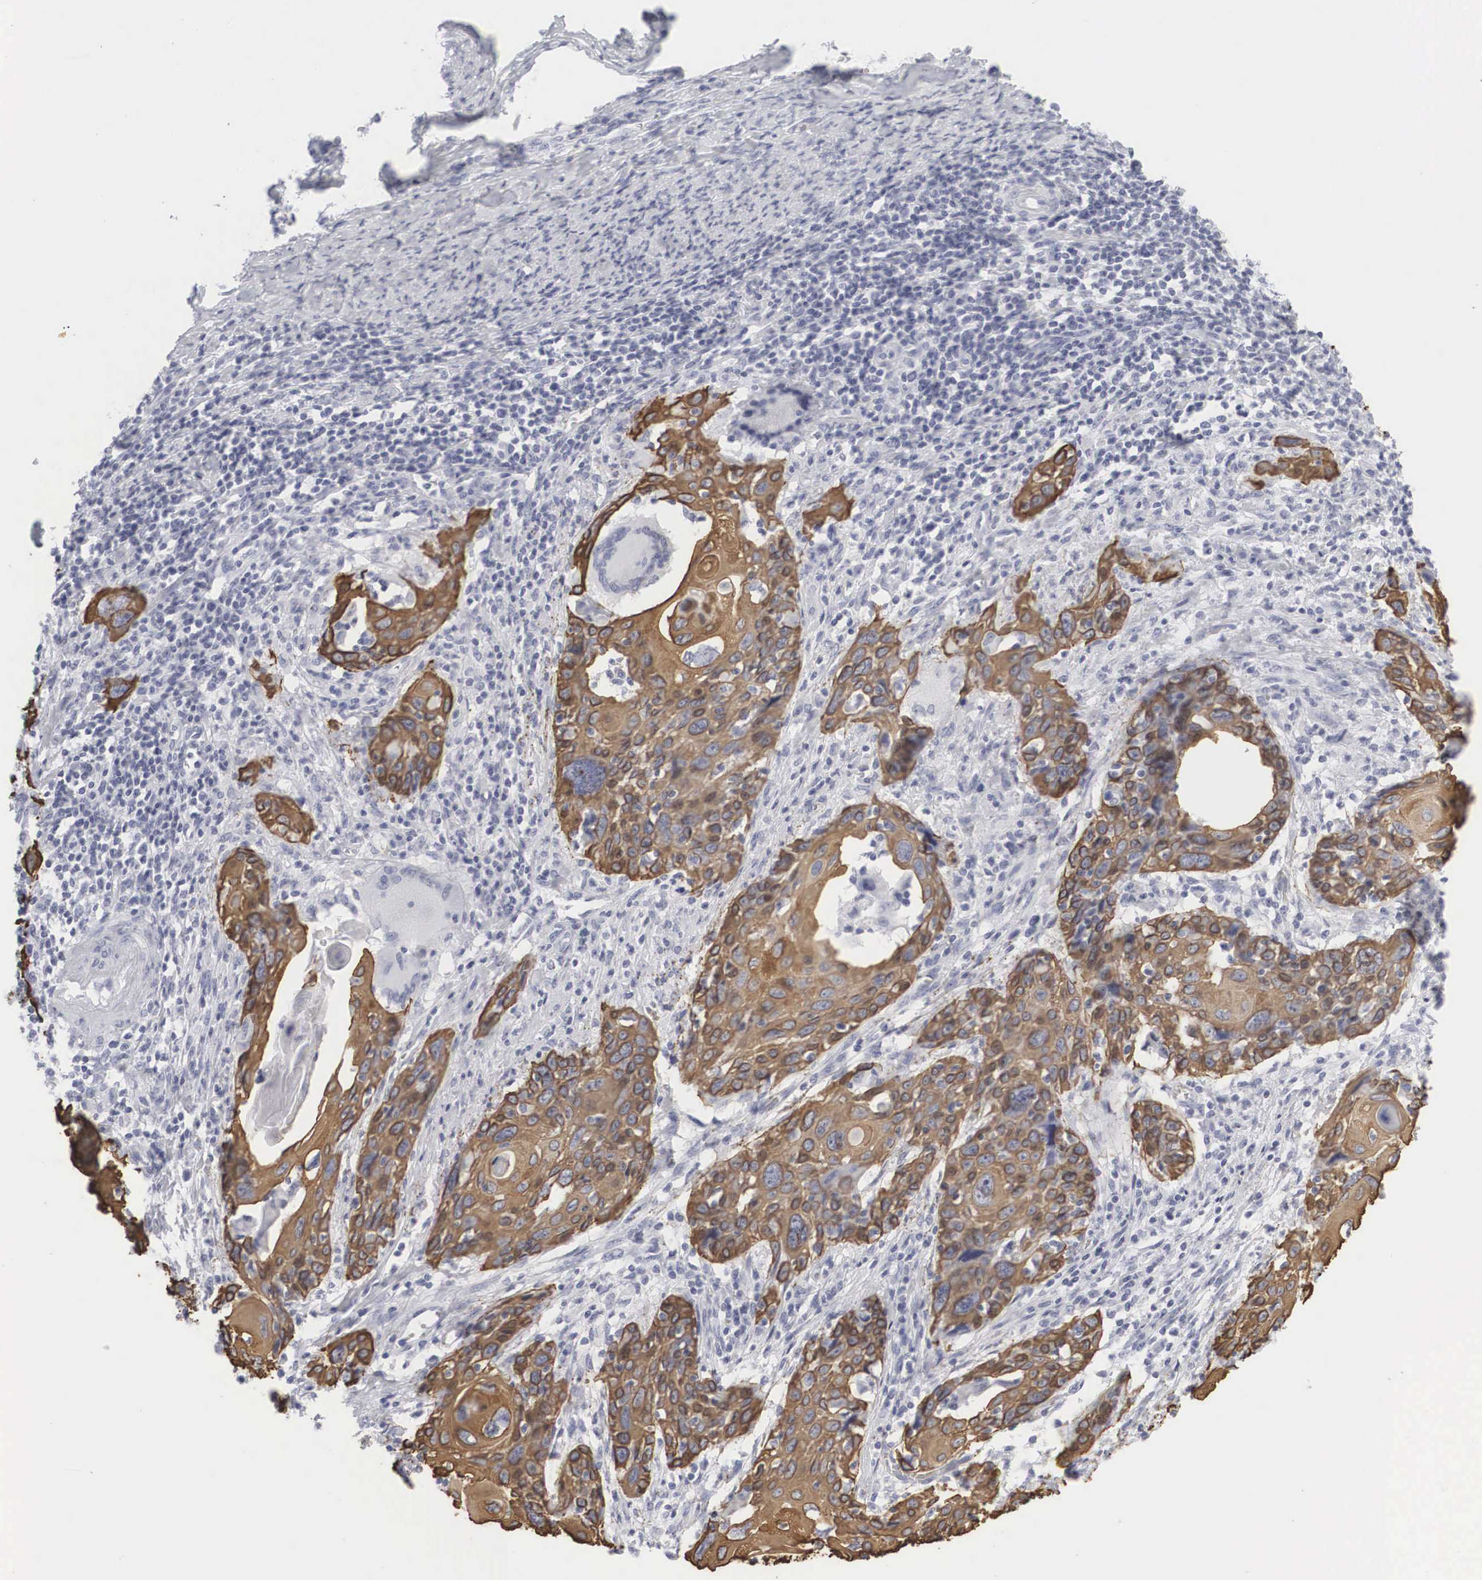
{"staining": {"intensity": "moderate", "quantity": ">75%", "location": "cytoplasmic/membranous"}, "tissue": "cervical cancer", "cell_type": "Tumor cells", "image_type": "cancer", "snomed": [{"axis": "morphology", "description": "Squamous cell carcinoma, NOS"}, {"axis": "topography", "description": "Cervix"}], "caption": "Protein expression analysis of human squamous cell carcinoma (cervical) reveals moderate cytoplasmic/membranous staining in approximately >75% of tumor cells.", "gene": "KRT14", "patient": {"sex": "female", "age": 54}}